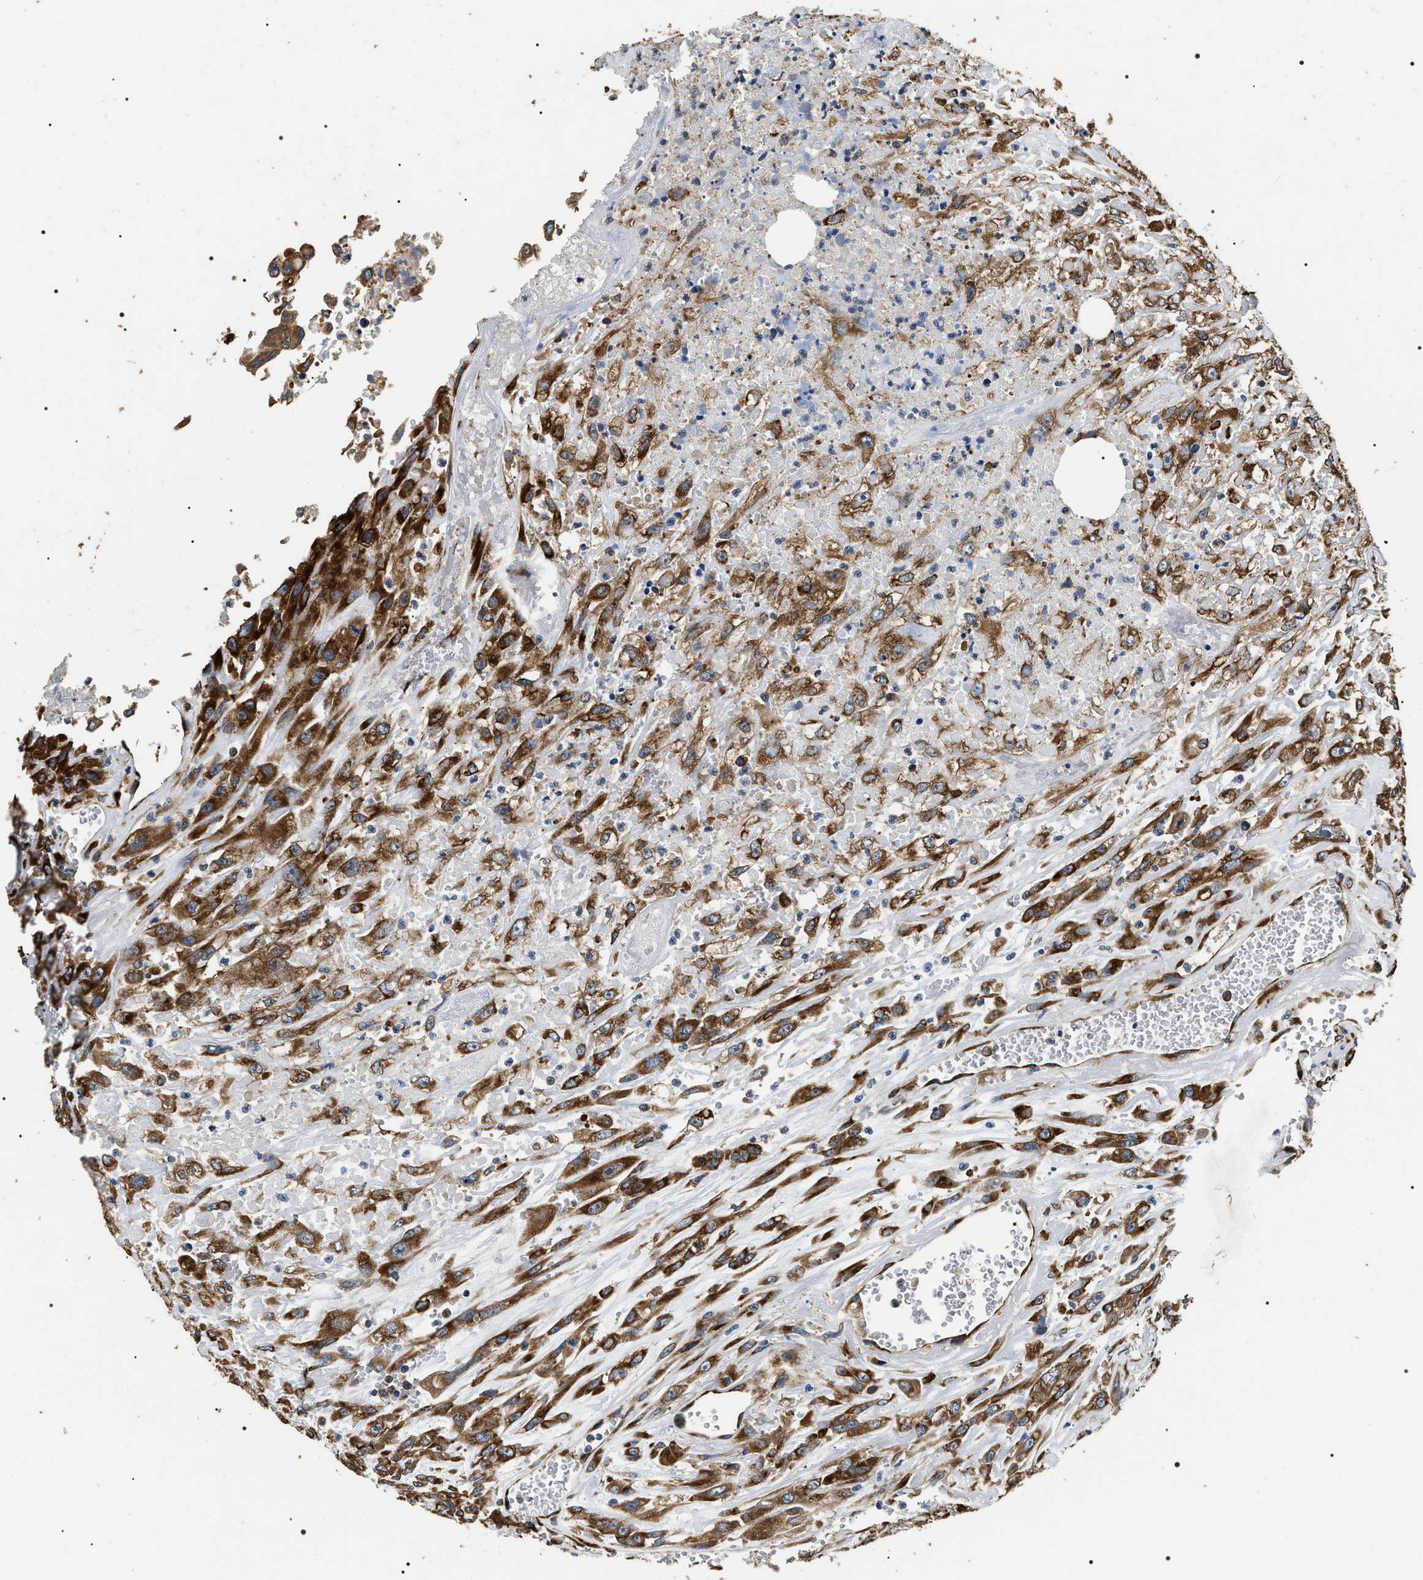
{"staining": {"intensity": "strong", "quantity": ">75%", "location": "cytoplasmic/membranous"}, "tissue": "urothelial cancer", "cell_type": "Tumor cells", "image_type": "cancer", "snomed": [{"axis": "morphology", "description": "Urothelial carcinoma, High grade"}, {"axis": "topography", "description": "Urinary bladder"}], "caption": "Protein expression analysis of urothelial cancer exhibits strong cytoplasmic/membranous positivity in about >75% of tumor cells. (brown staining indicates protein expression, while blue staining denotes nuclei).", "gene": "KTN1", "patient": {"sex": "male", "age": 46}}